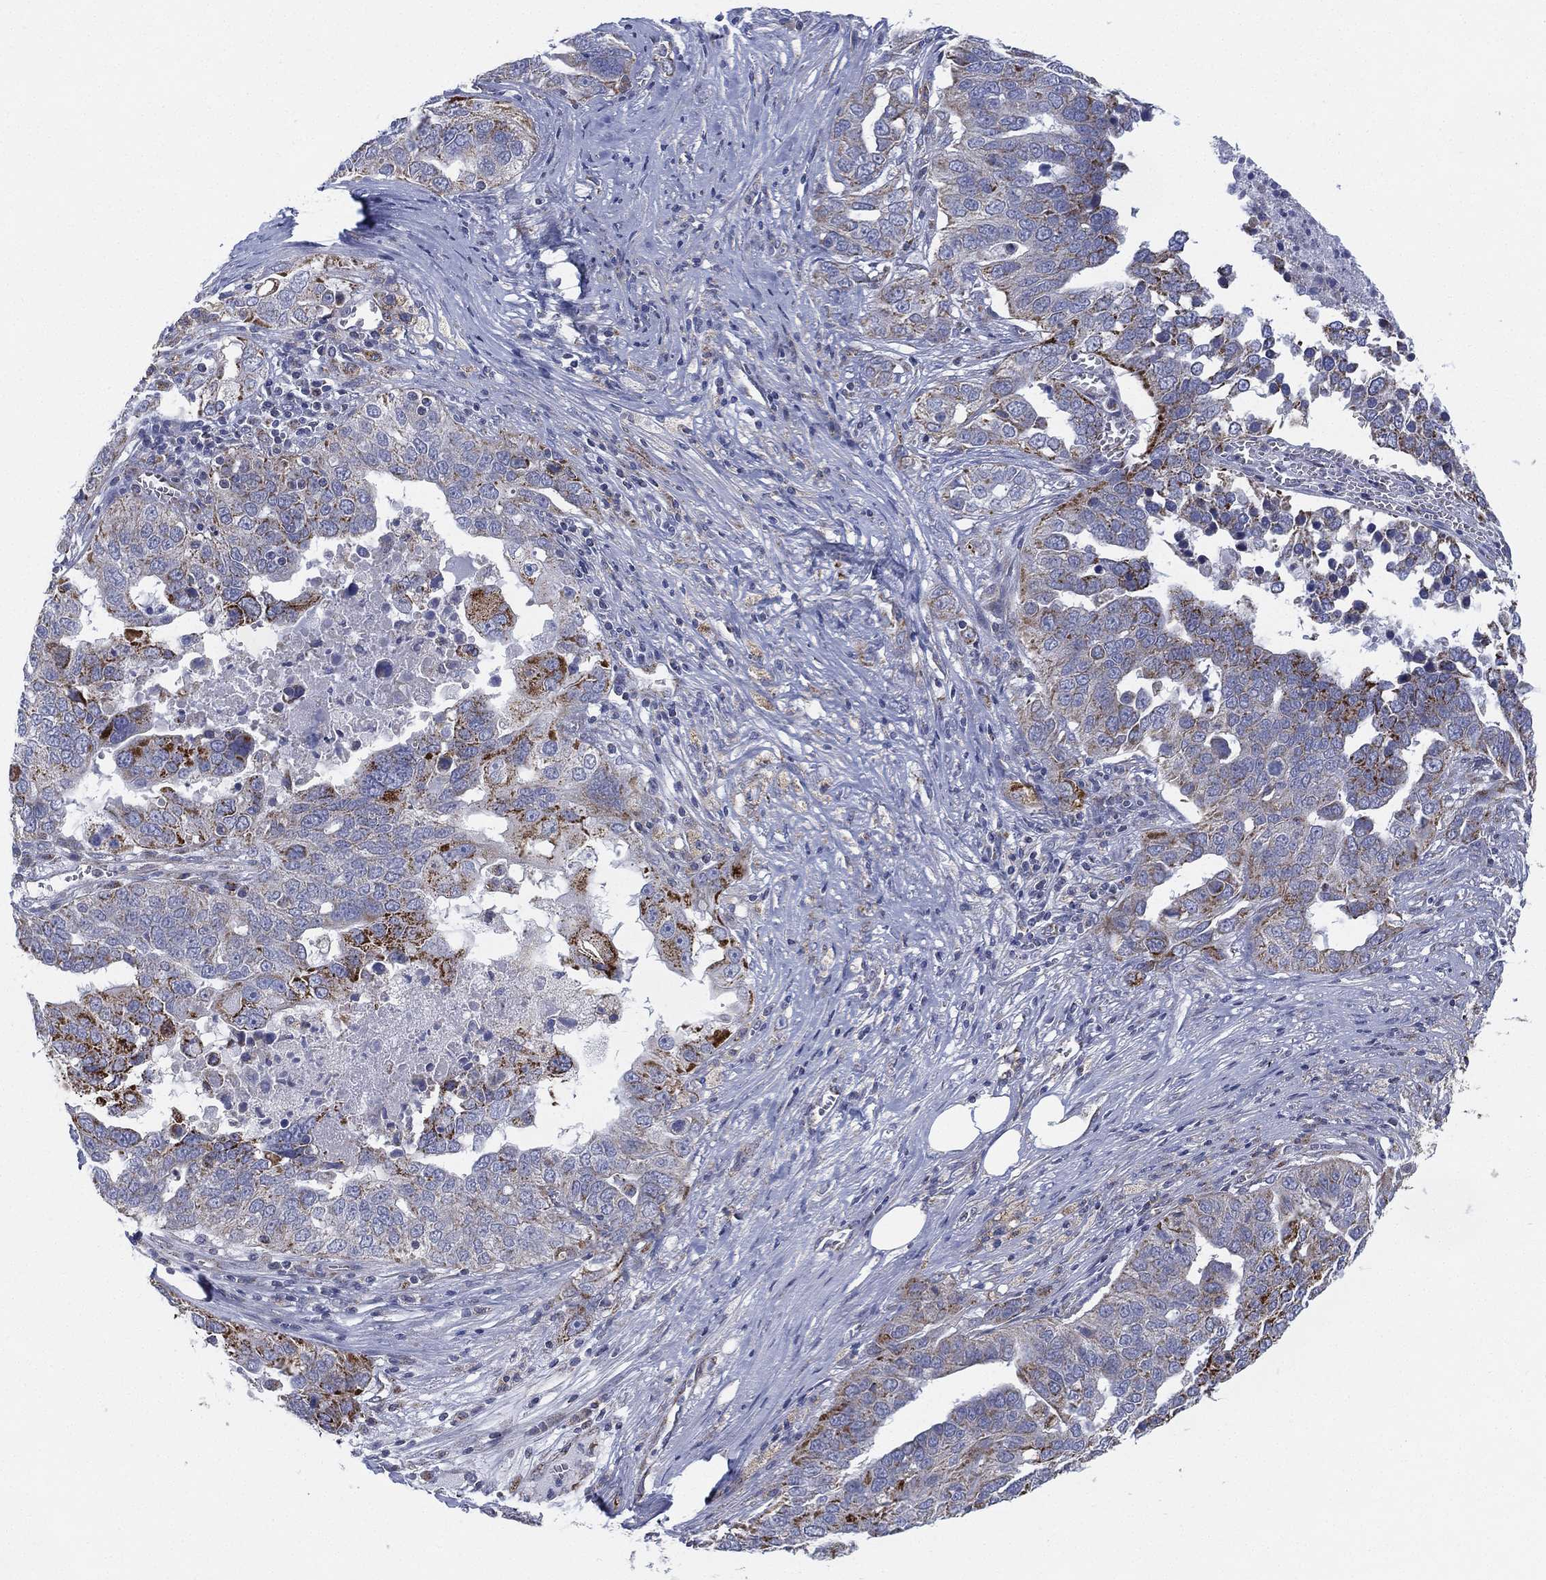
{"staining": {"intensity": "strong", "quantity": "<25%", "location": "cytoplasmic/membranous"}, "tissue": "ovarian cancer", "cell_type": "Tumor cells", "image_type": "cancer", "snomed": [{"axis": "morphology", "description": "Carcinoma, endometroid"}, {"axis": "topography", "description": "Soft tissue"}, {"axis": "topography", "description": "Ovary"}], "caption": "This is an image of IHC staining of ovarian cancer, which shows strong staining in the cytoplasmic/membranous of tumor cells.", "gene": "INA", "patient": {"sex": "female", "age": 52}}